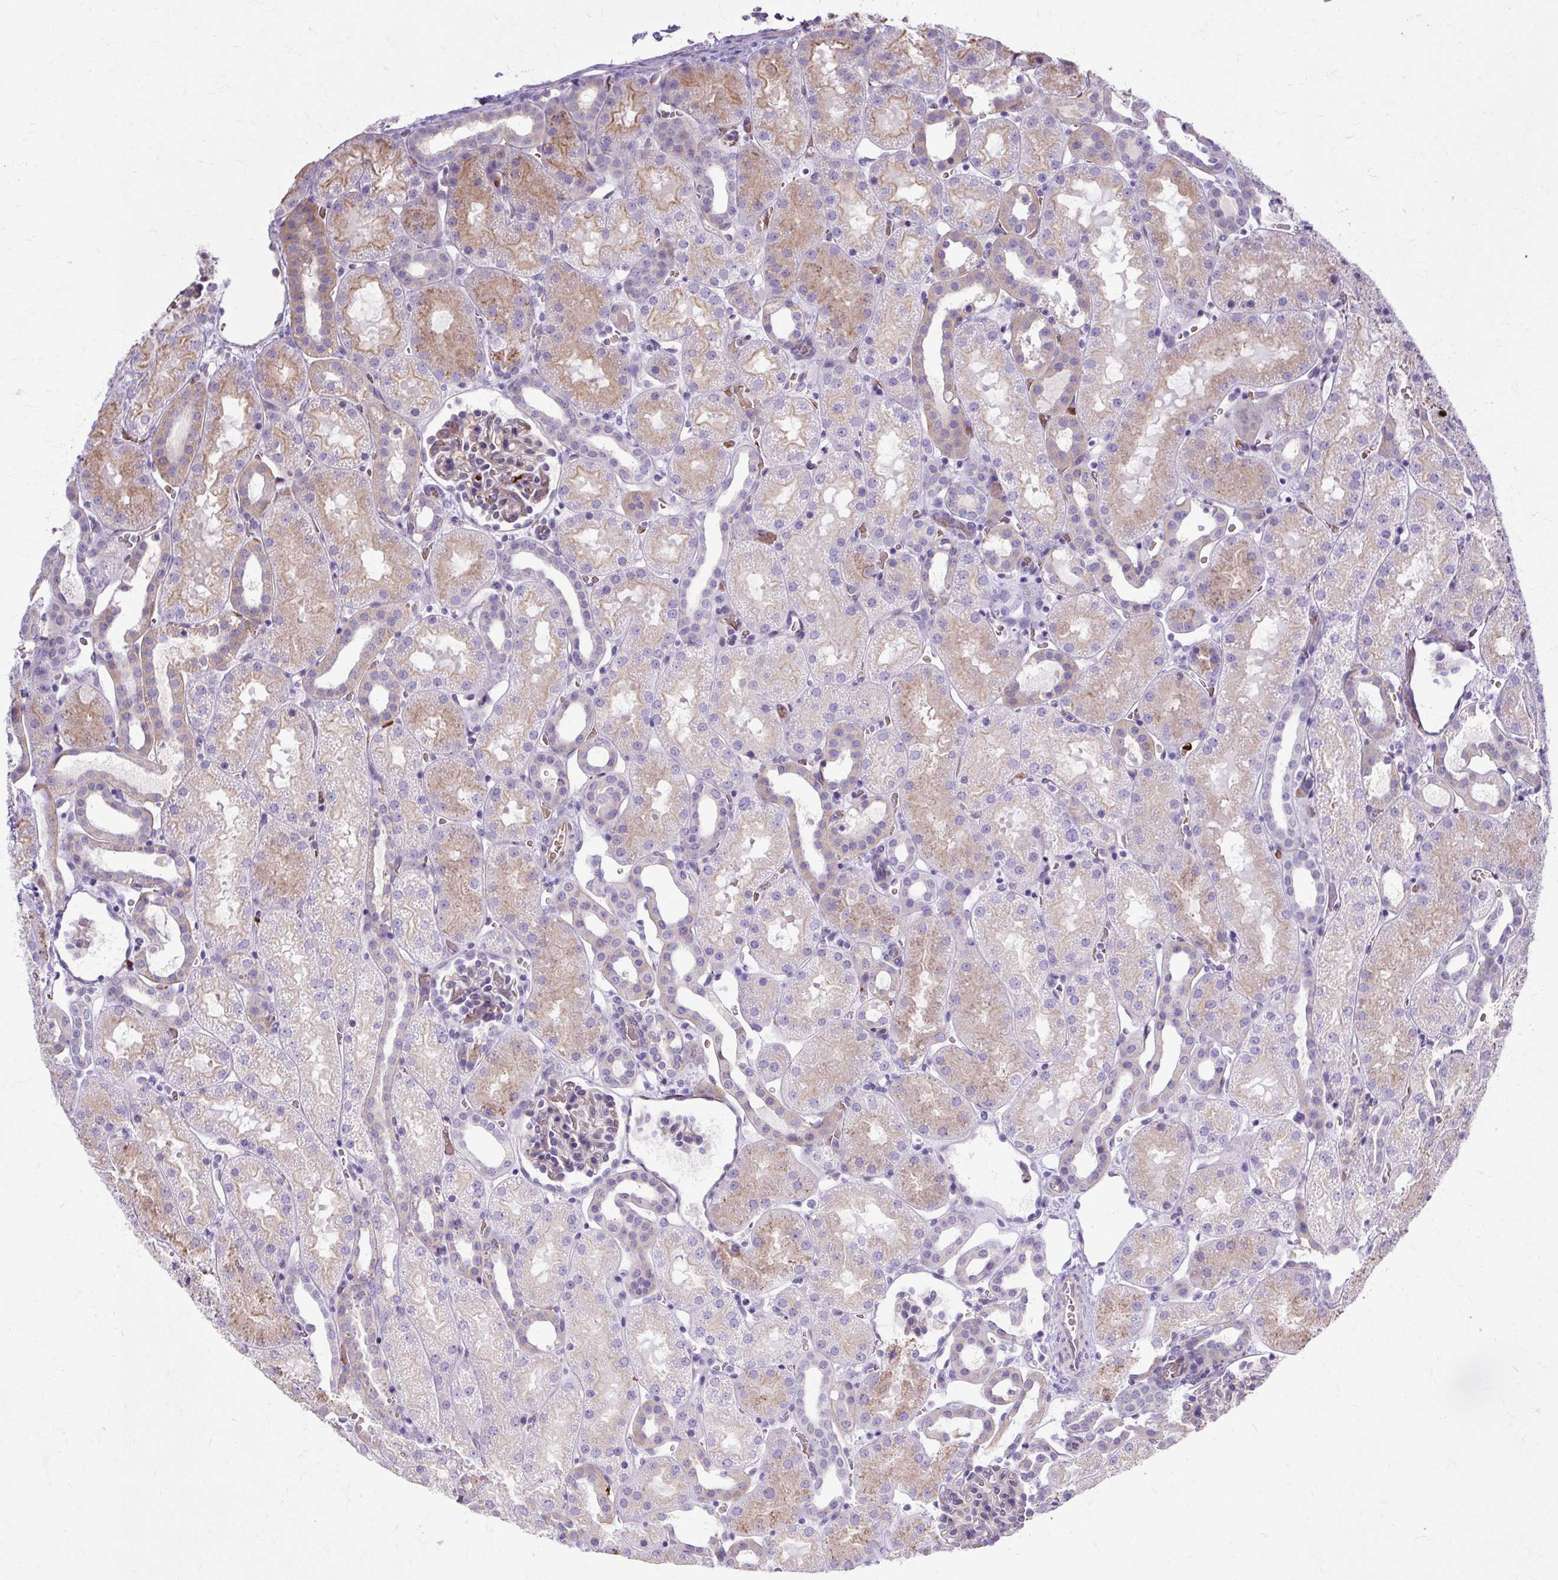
{"staining": {"intensity": "negative", "quantity": "none", "location": "none"}, "tissue": "kidney", "cell_type": "Cells in glomeruli", "image_type": "normal", "snomed": [{"axis": "morphology", "description": "Normal tissue, NOS"}, {"axis": "topography", "description": "Kidney"}], "caption": "Immunohistochemical staining of normal human kidney reveals no significant positivity in cells in glomeruli.", "gene": "USHBP1", "patient": {"sex": "male", "age": 2}}